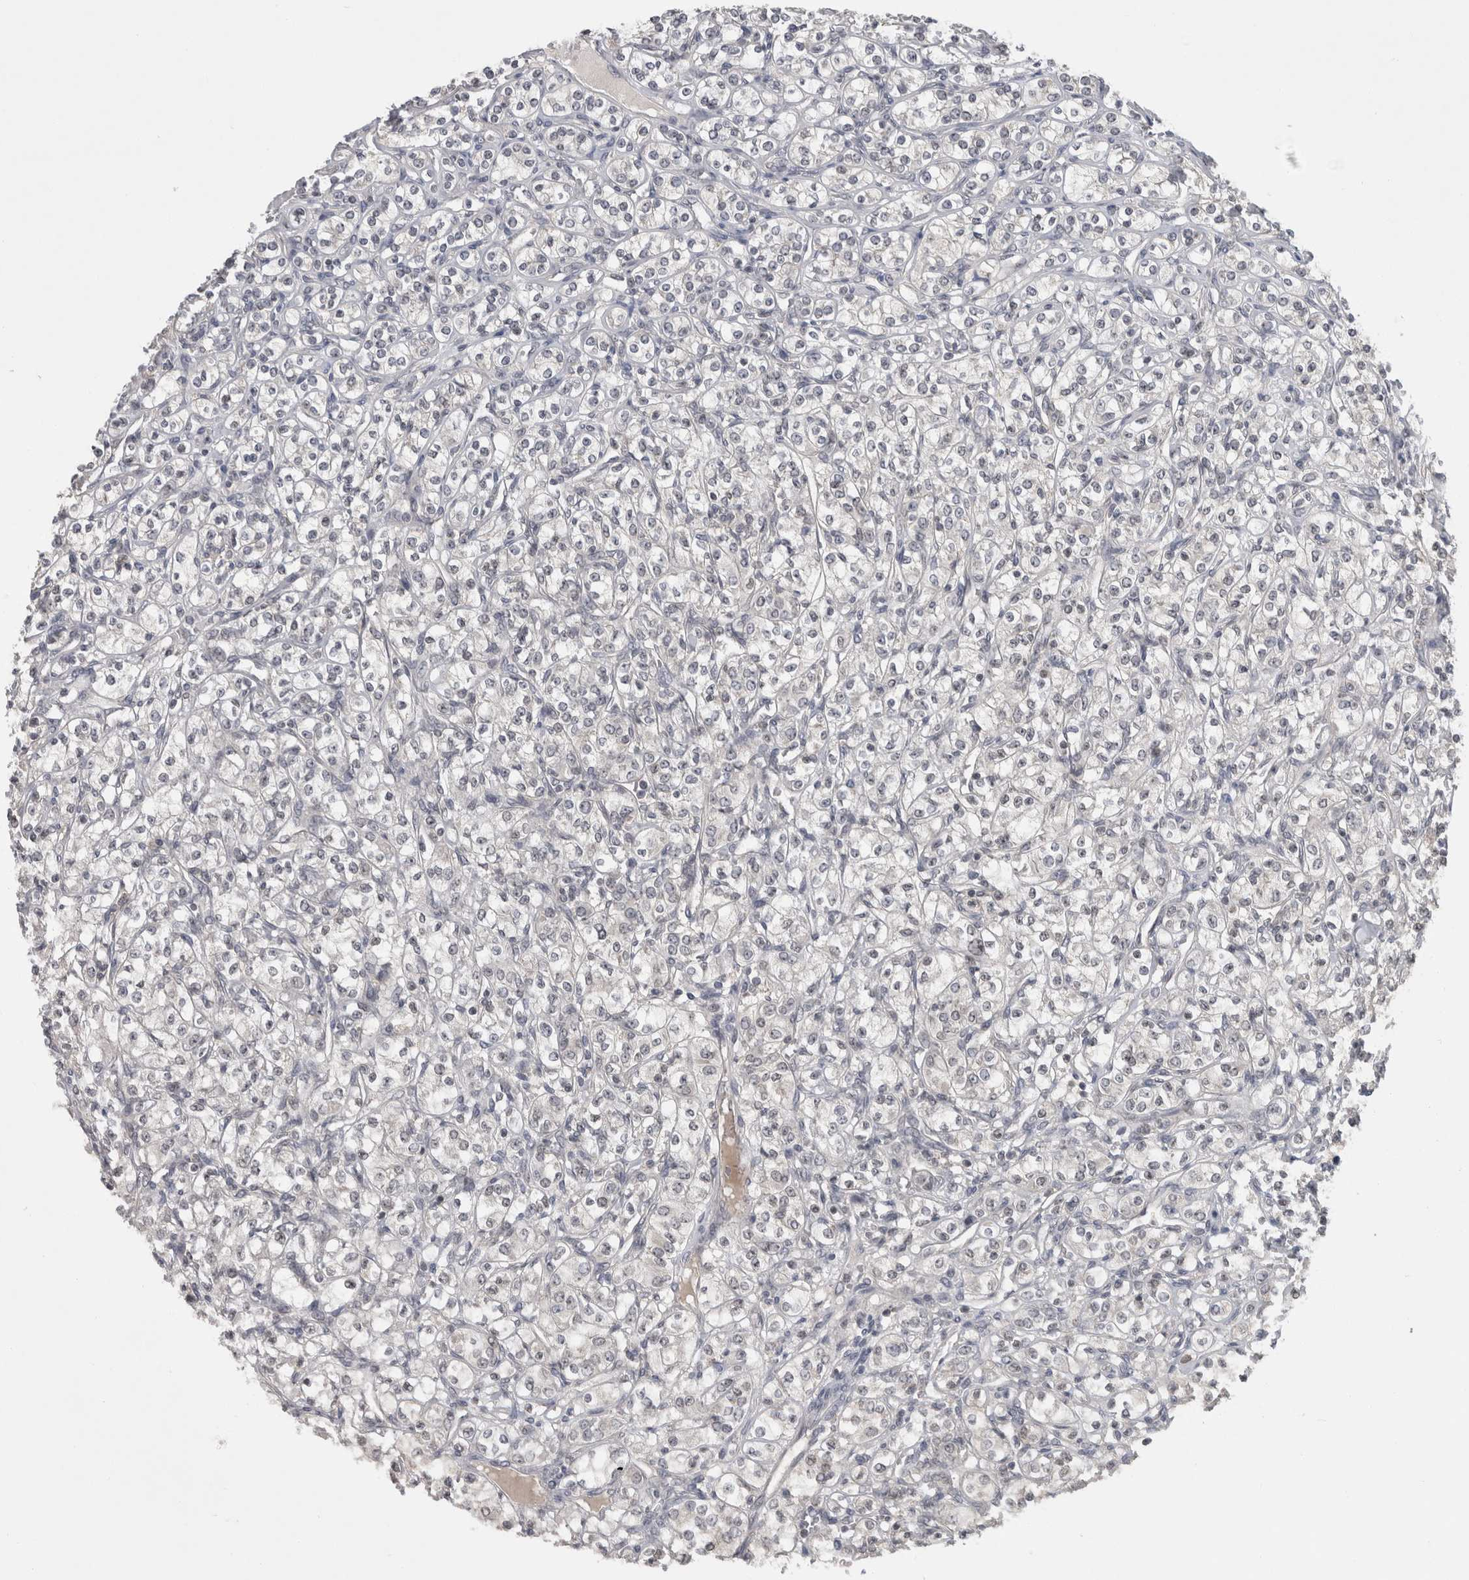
{"staining": {"intensity": "negative", "quantity": "none", "location": "none"}, "tissue": "renal cancer", "cell_type": "Tumor cells", "image_type": "cancer", "snomed": [{"axis": "morphology", "description": "Adenocarcinoma, NOS"}, {"axis": "topography", "description": "Kidney"}], "caption": "An image of renal cancer stained for a protein reveals no brown staining in tumor cells. The staining is performed using DAB brown chromogen with nuclei counter-stained in using hematoxylin.", "gene": "RBM28", "patient": {"sex": "male", "age": 77}}